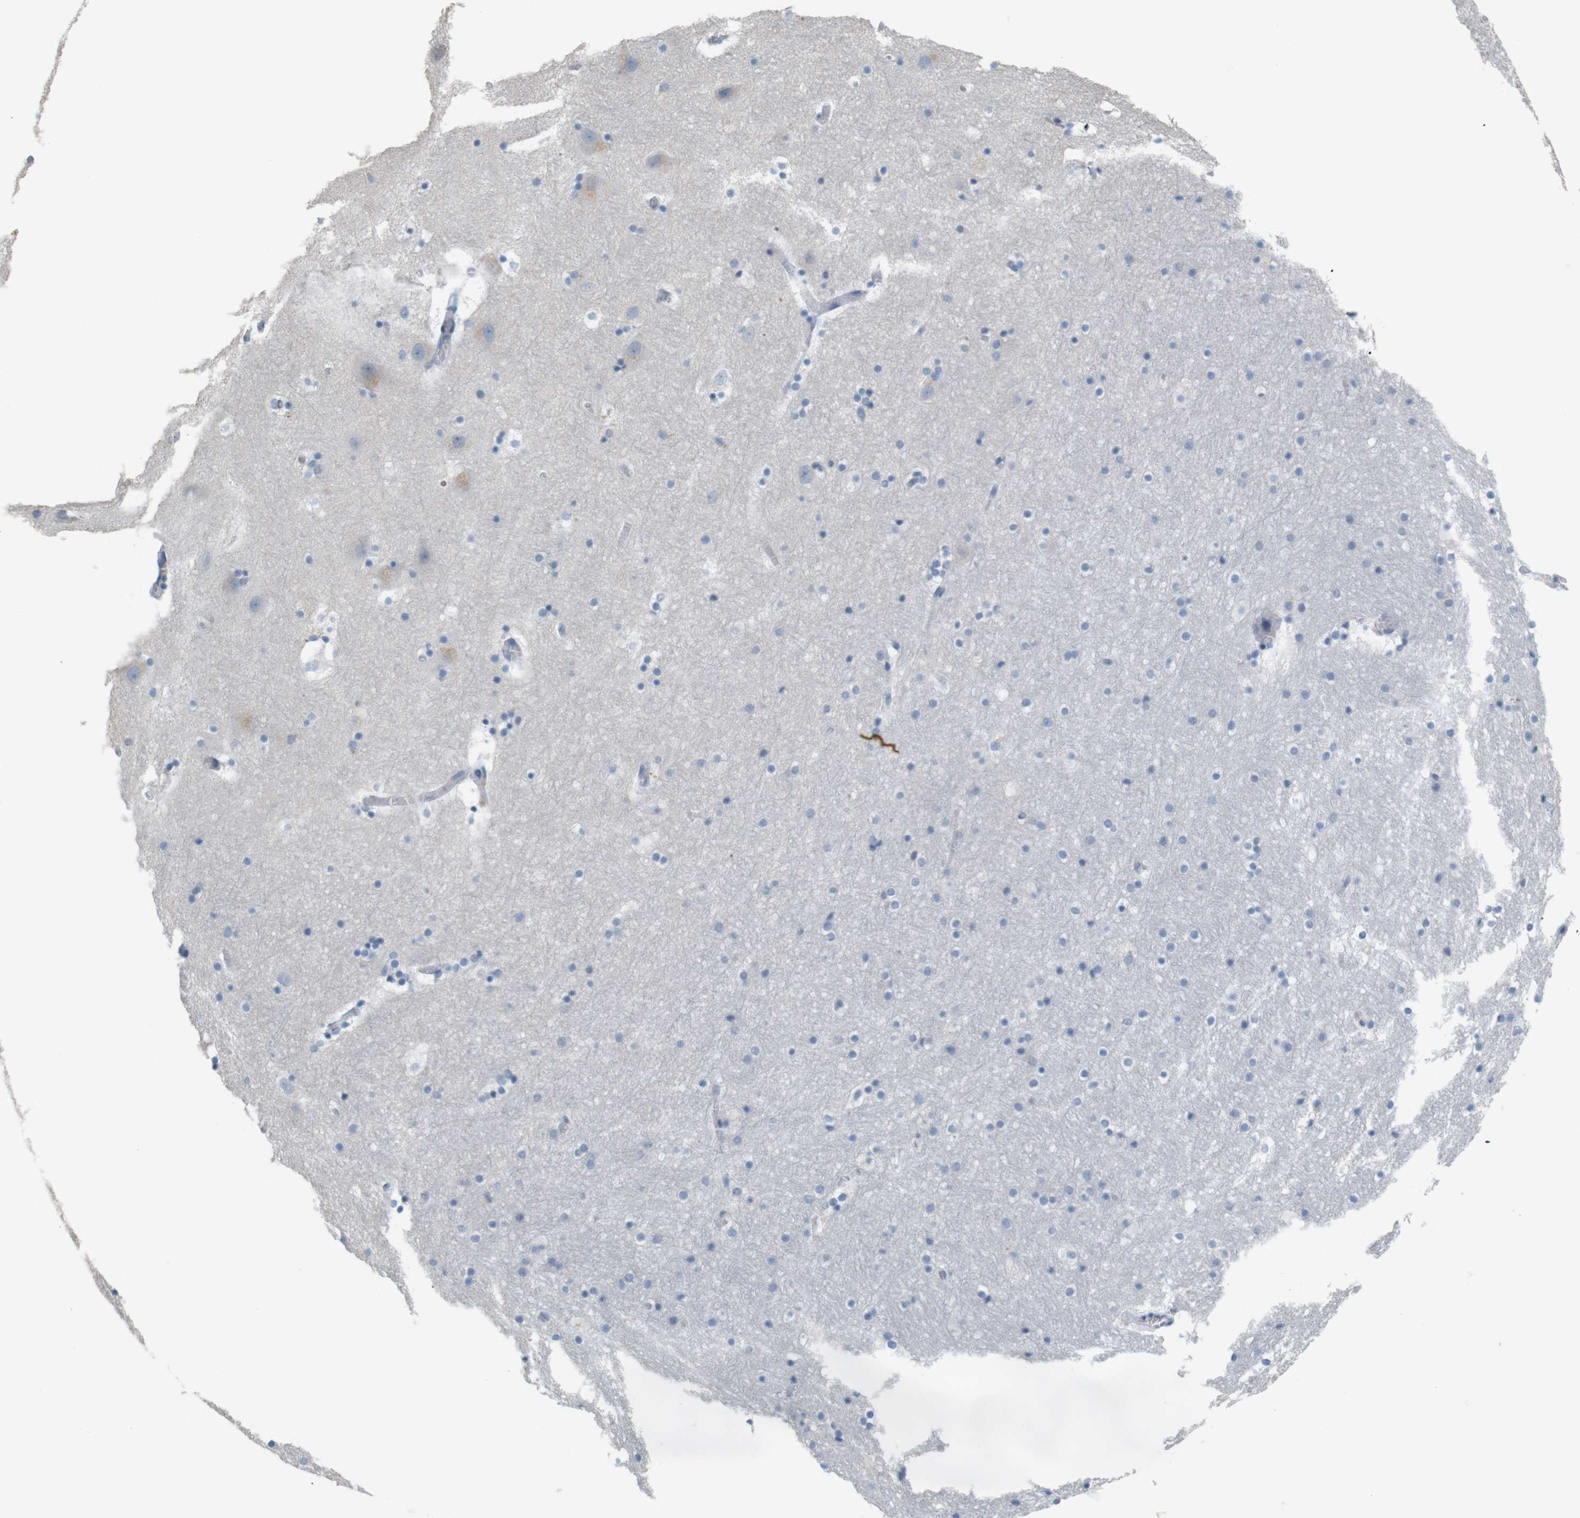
{"staining": {"intensity": "negative", "quantity": "none", "location": "none"}, "tissue": "hippocampus", "cell_type": "Glial cells", "image_type": "normal", "snomed": [{"axis": "morphology", "description": "Normal tissue, NOS"}, {"axis": "topography", "description": "Hippocampus"}], "caption": "High power microscopy photomicrograph of an immunohistochemistry (IHC) micrograph of normal hippocampus, revealing no significant positivity in glial cells.", "gene": "LRRK2", "patient": {"sex": "male", "age": 45}}